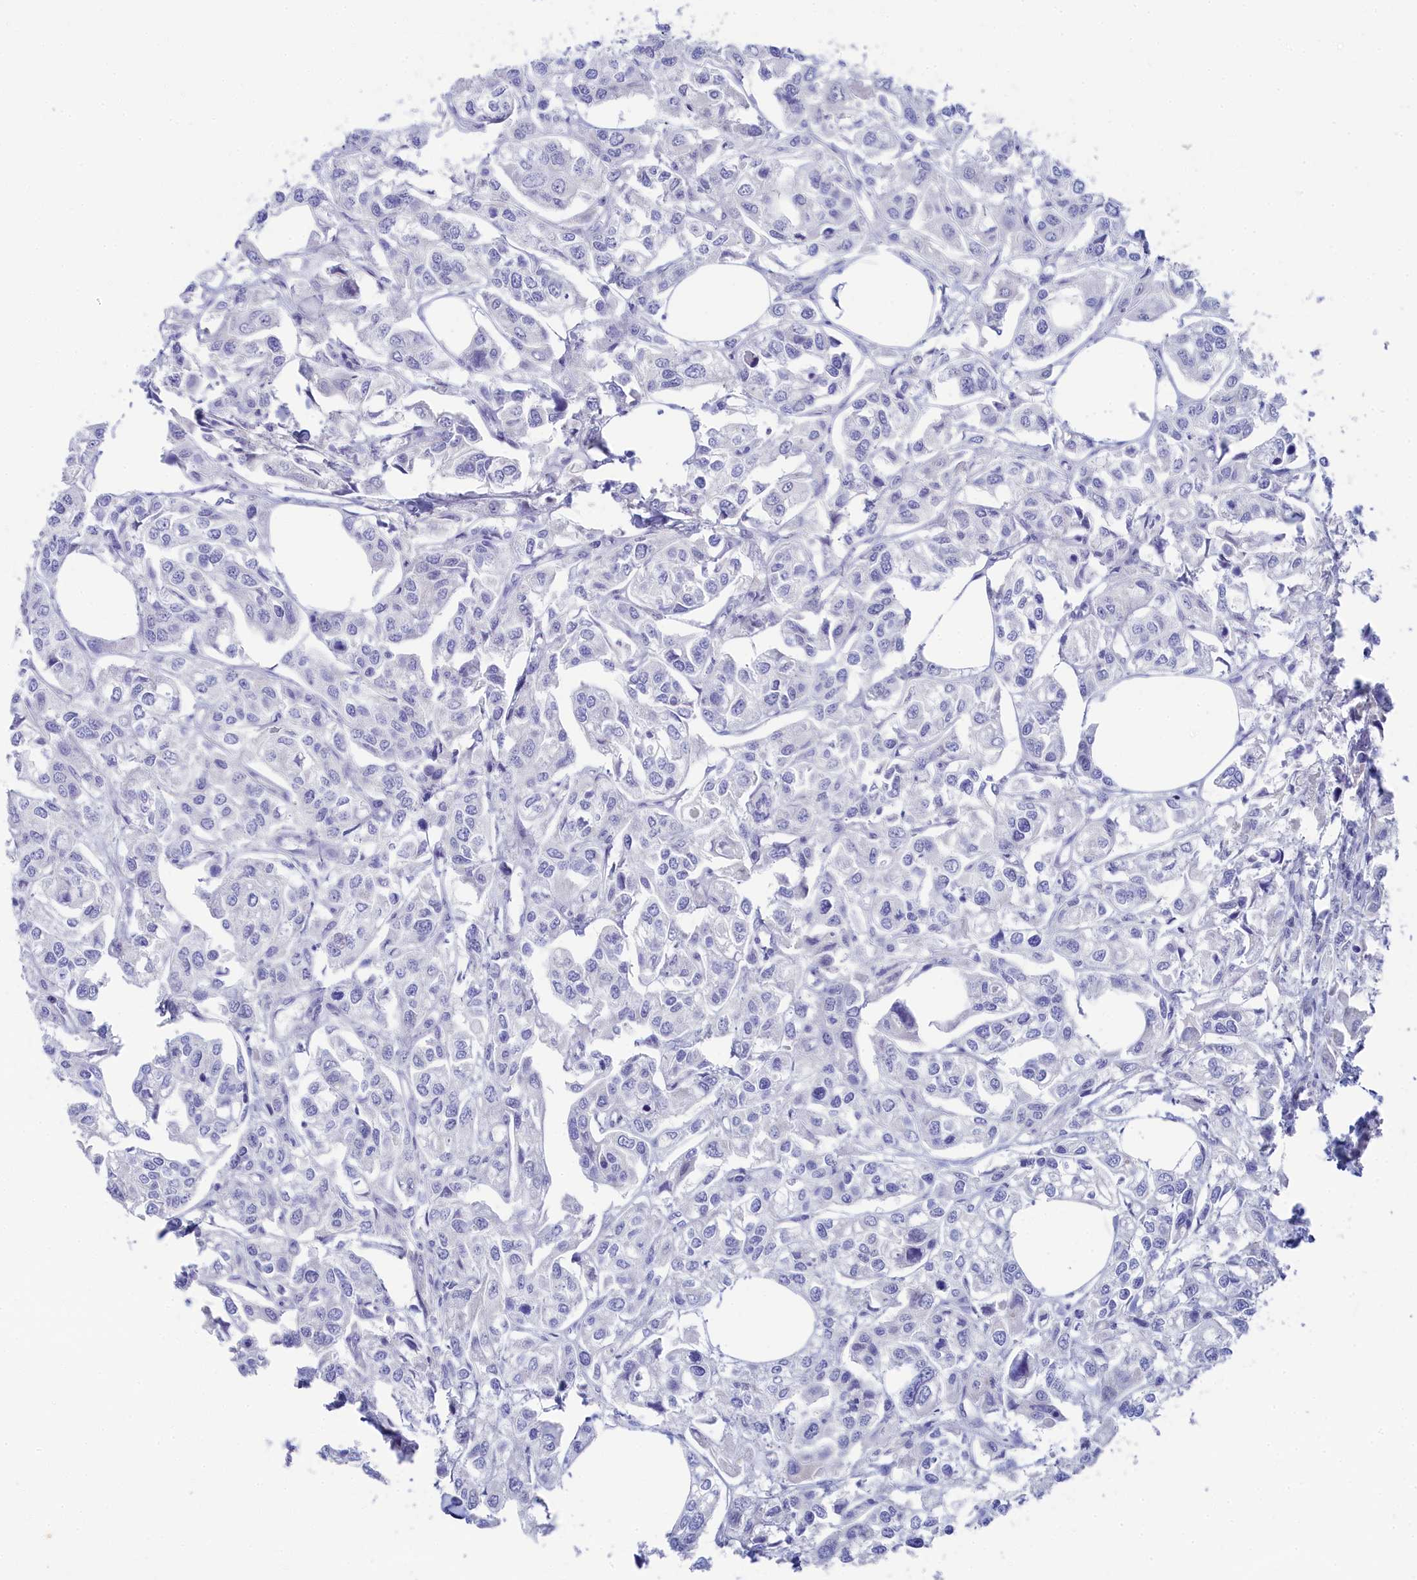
{"staining": {"intensity": "negative", "quantity": "none", "location": "none"}, "tissue": "urothelial cancer", "cell_type": "Tumor cells", "image_type": "cancer", "snomed": [{"axis": "morphology", "description": "Urothelial carcinoma, High grade"}, {"axis": "topography", "description": "Urinary bladder"}], "caption": "An IHC micrograph of urothelial carcinoma (high-grade) is shown. There is no staining in tumor cells of urothelial carcinoma (high-grade). Brightfield microscopy of IHC stained with DAB (brown) and hematoxylin (blue), captured at high magnification.", "gene": "TRIM10", "patient": {"sex": "male", "age": 67}}